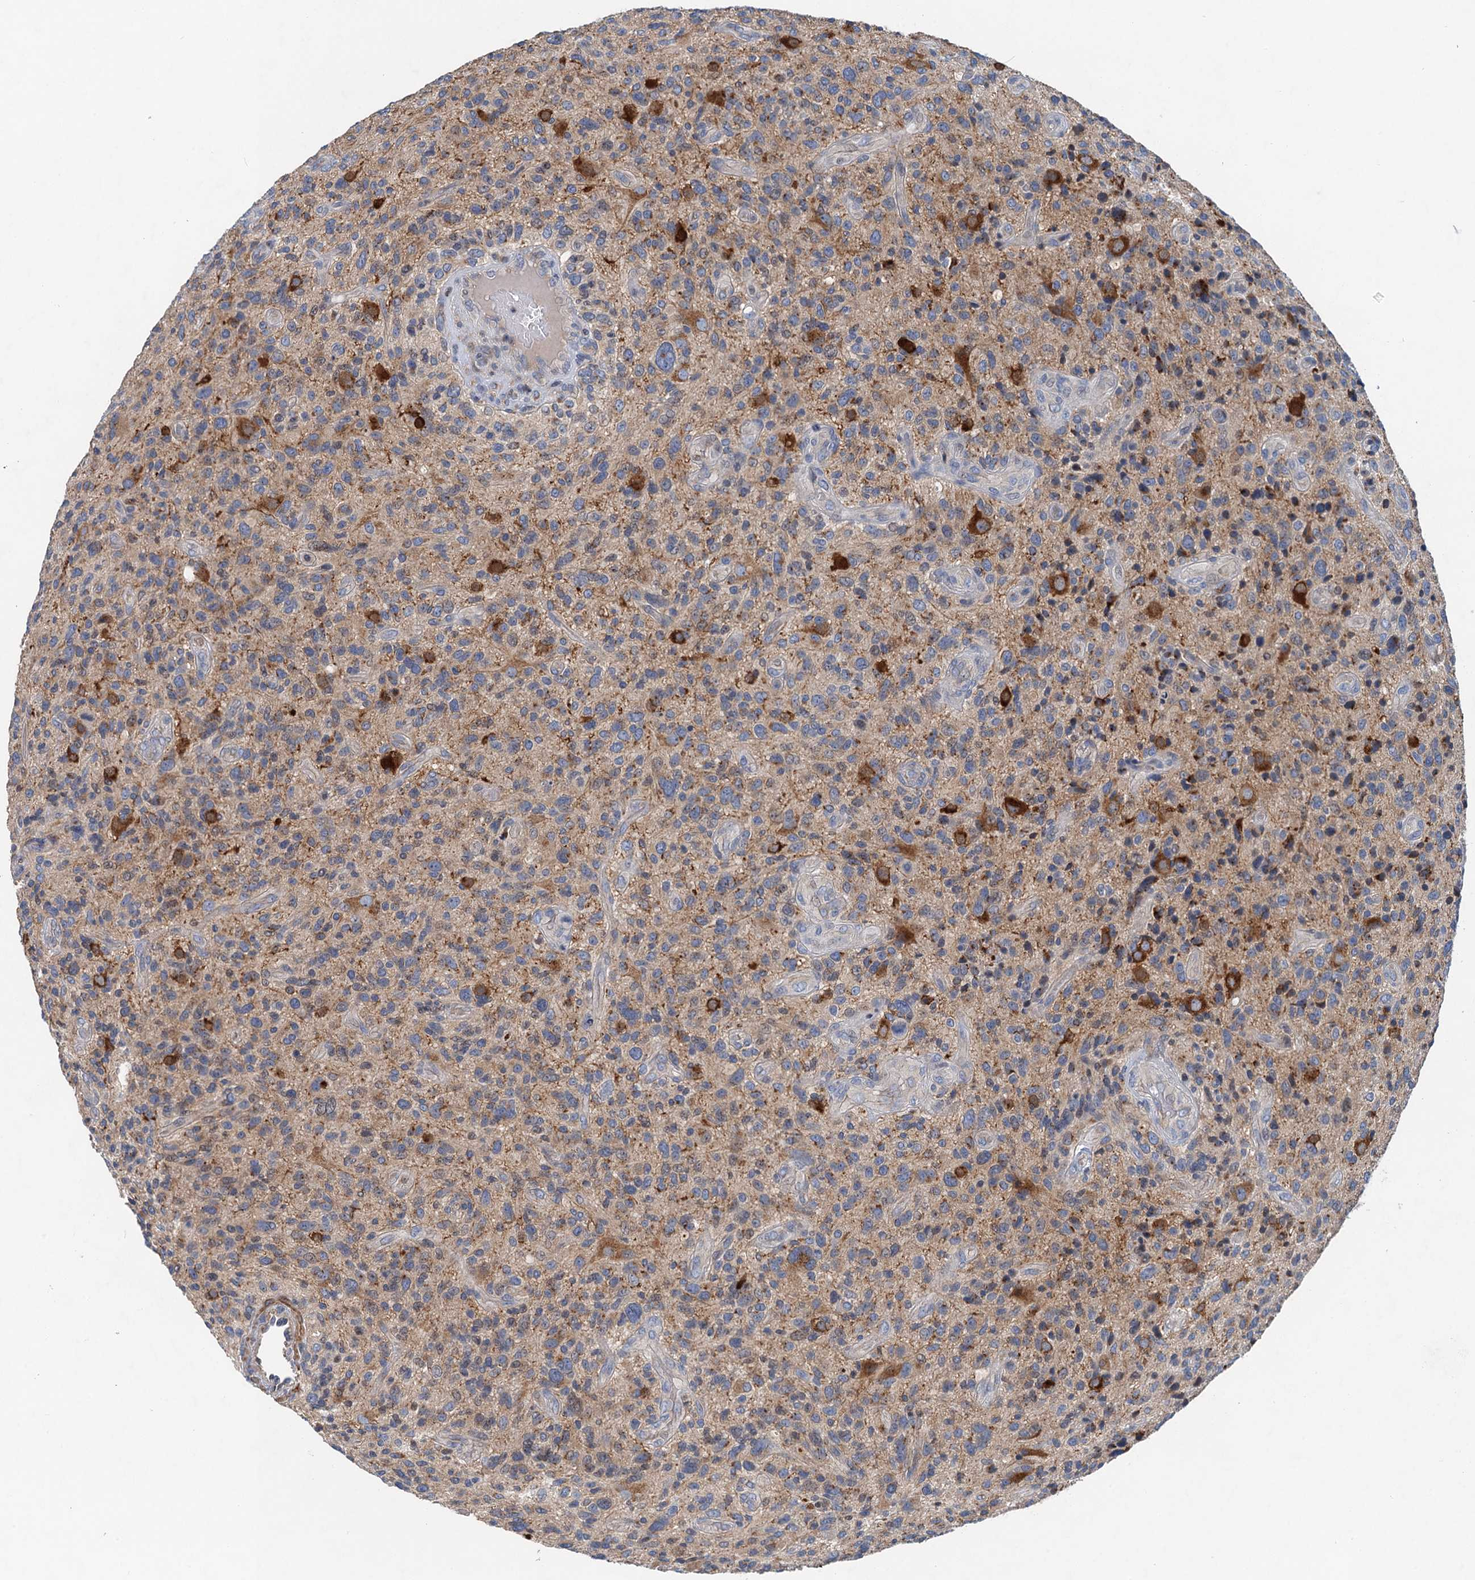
{"staining": {"intensity": "weak", "quantity": ">75%", "location": "cytoplasmic/membranous"}, "tissue": "glioma", "cell_type": "Tumor cells", "image_type": "cancer", "snomed": [{"axis": "morphology", "description": "Glioma, malignant, High grade"}, {"axis": "topography", "description": "Brain"}], "caption": "Glioma tissue exhibits weak cytoplasmic/membranous expression in about >75% of tumor cells Using DAB (brown) and hematoxylin (blue) stains, captured at high magnification using brightfield microscopy.", "gene": "NBEA", "patient": {"sex": "male", "age": 47}}